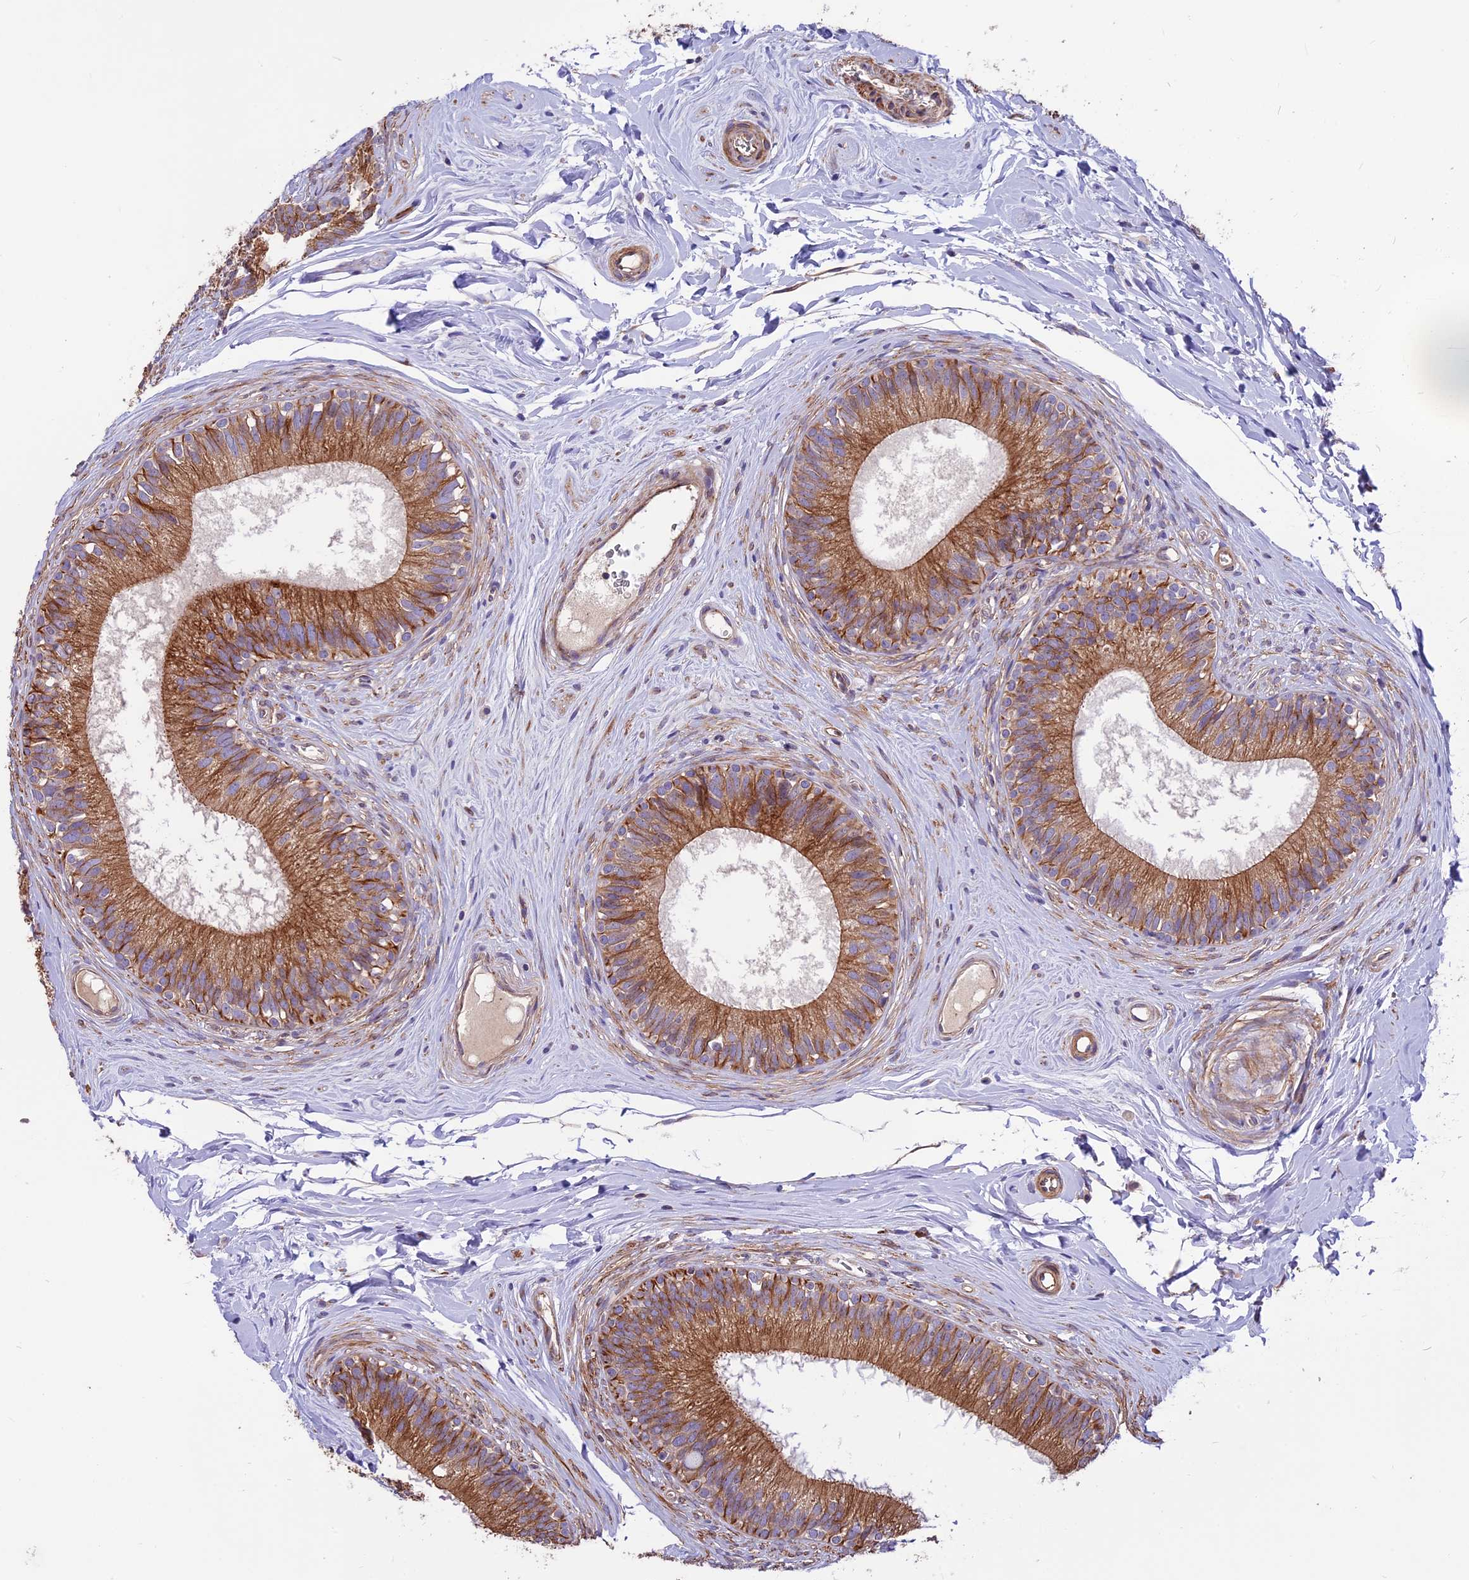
{"staining": {"intensity": "moderate", "quantity": ">75%", "location": "cytoplasmic/membranous"}, "tissue": "epididymis", "cell_type": "Glandular cells", "image_type": "normal", "snomed": [{"axis": "morphology", "description": "Normal tissue, NOS"}, {"axis": "topography", "description": "Epididymis"}], "caption": "Immunohistochemical staining of unremarkable human epididymis shows medium levels of moderate cytoplasmic/membranous staining in approximately >75% of glandular cells.", "gene": "ANO3", "patient": {"sex": "male", "age": 33}}